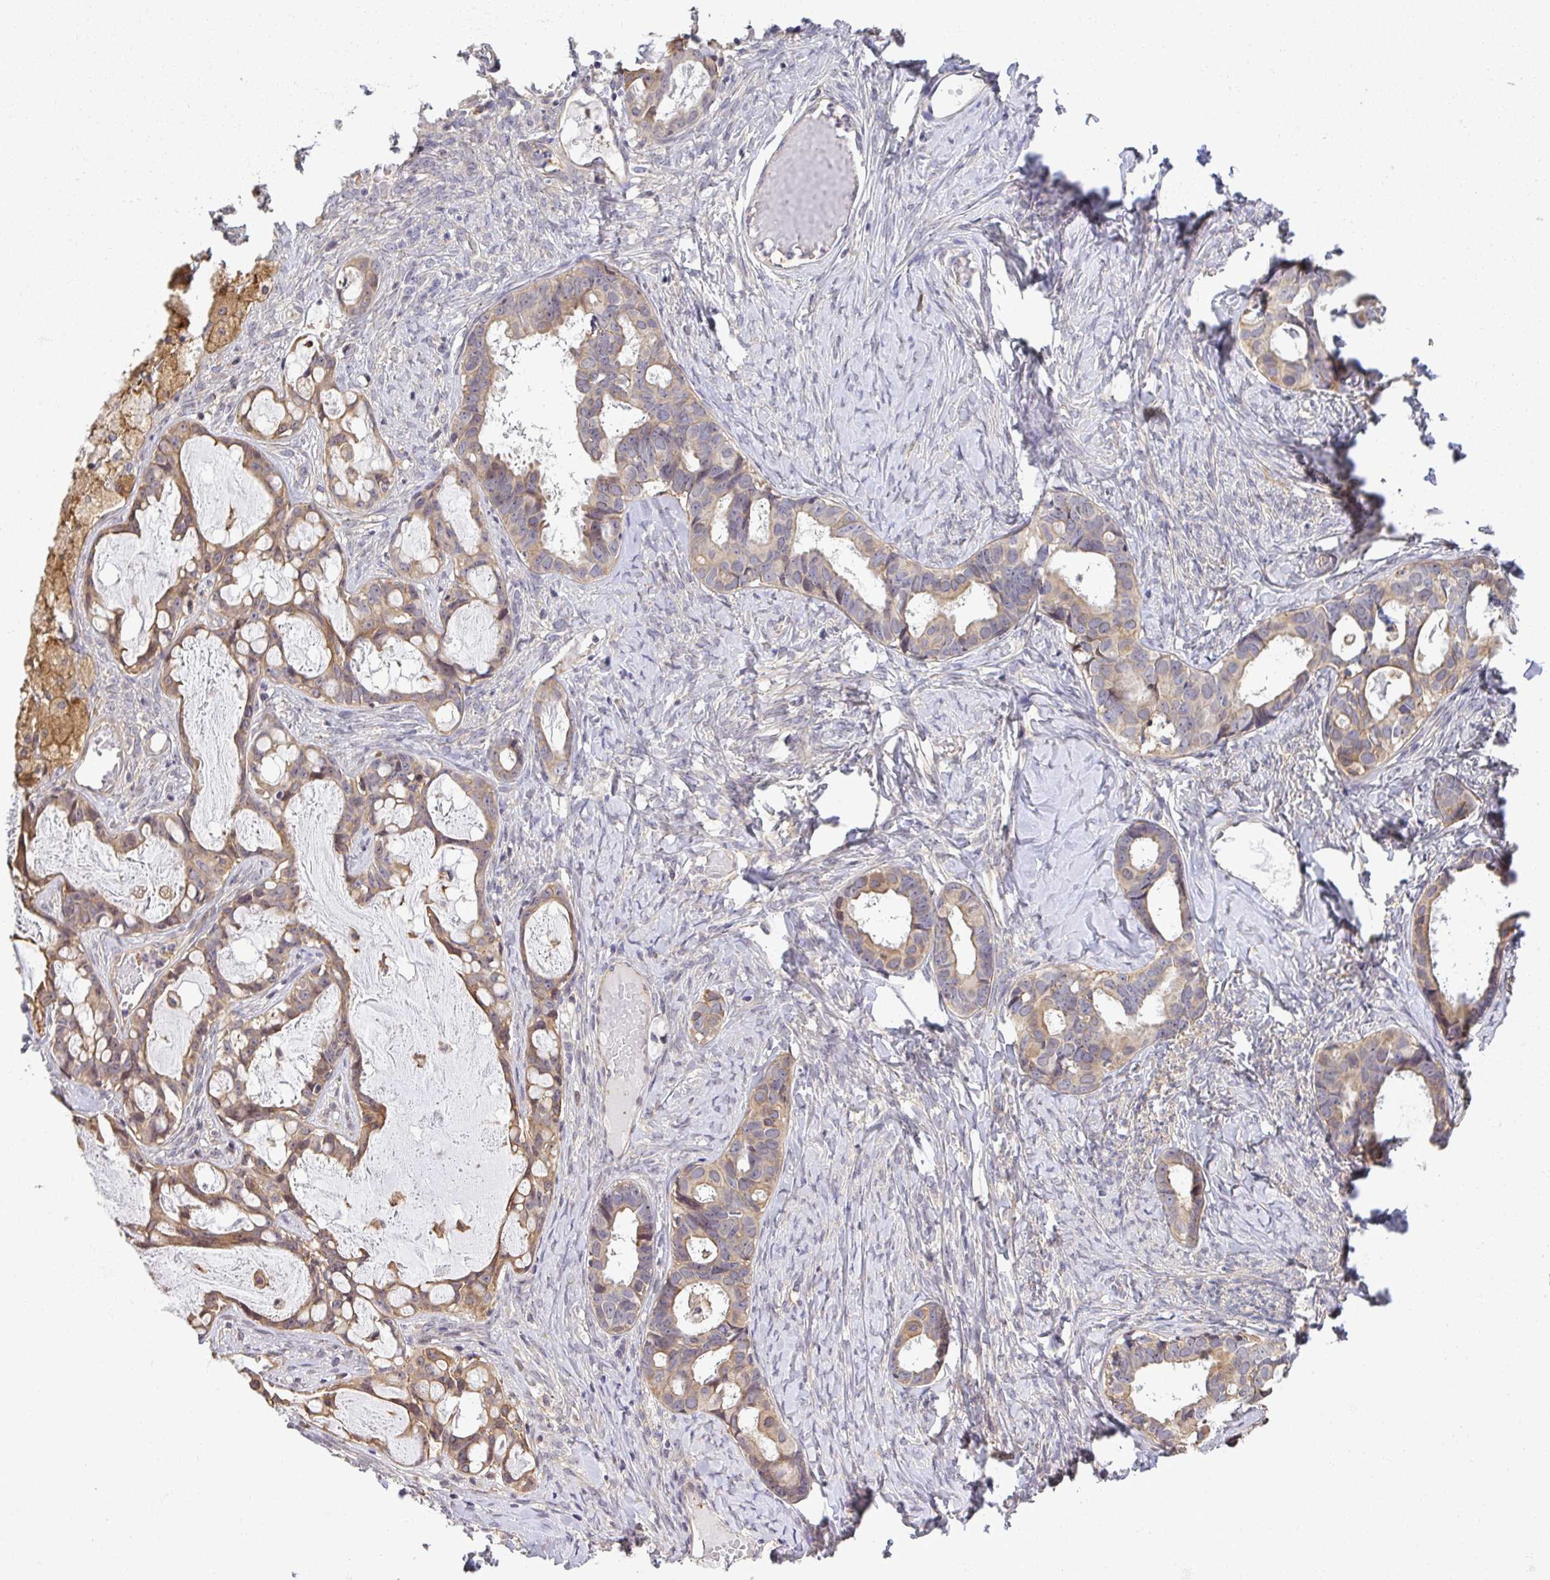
{"staining": {"intensity": "moderate", "quantity": "25%-75%", "location": "cytoplasmic/membranous"}, "tissue": "ovarian cancer", "cell_type": "Tumor cells", "image_type": "cancer", "snomed": [{"axis": "morphology", "description": "Cystadenocarcinoma, serous, NOS"}, {"axis": "topography", "description": "Ovary"}], "caption": "An IHC image of tumor tissue is shown. Protein staining in brown shows moderate cytoplasmic/membranous positivity in ovarian cancer (serous cystadenocarcinoma) within tumor cells.", "gene": "EEF1AKMT1", "patient": {"sex": "female", "age": 69}}